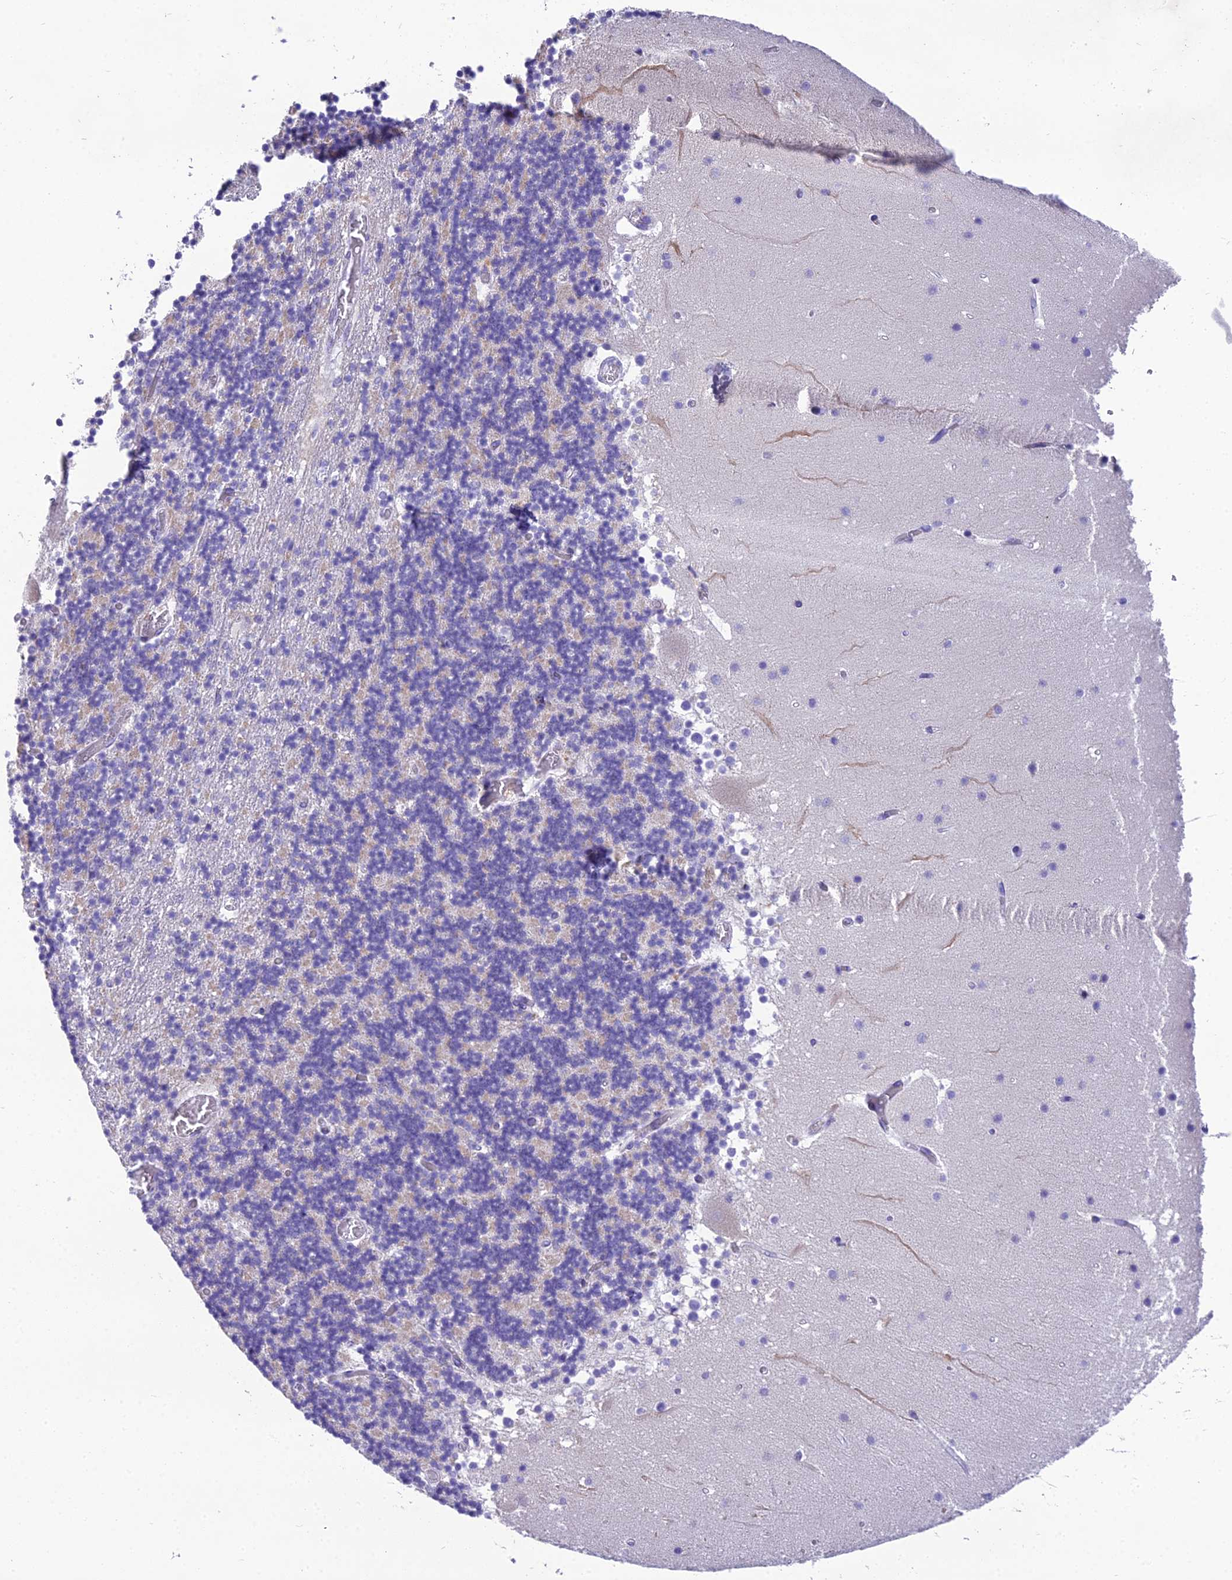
{"staining": {"intensity": "weak", "quantity": "25%-75%", "location": "cytoplasmic/membranous"}, "tissue": "cerebellum", "cell_type": "Cells in granular layer", "image_type": "normal", "snomed": [{"axis": "morphology", "description": "Normal tissue, NOS"}, {"axis": "topography", "description": "Cerebellum"}], "caption": "A high-resolution histopathology image shows IHC staining of benign cerebellum, which displays weak cytoplasmic/membranous positivity in approximately 25%-75% of cells in granular layer. (DAB IHC with brightfield microscopy, high magnification).", "gene": "MIIP", "patient": {"sex": "female", "age": 28}}